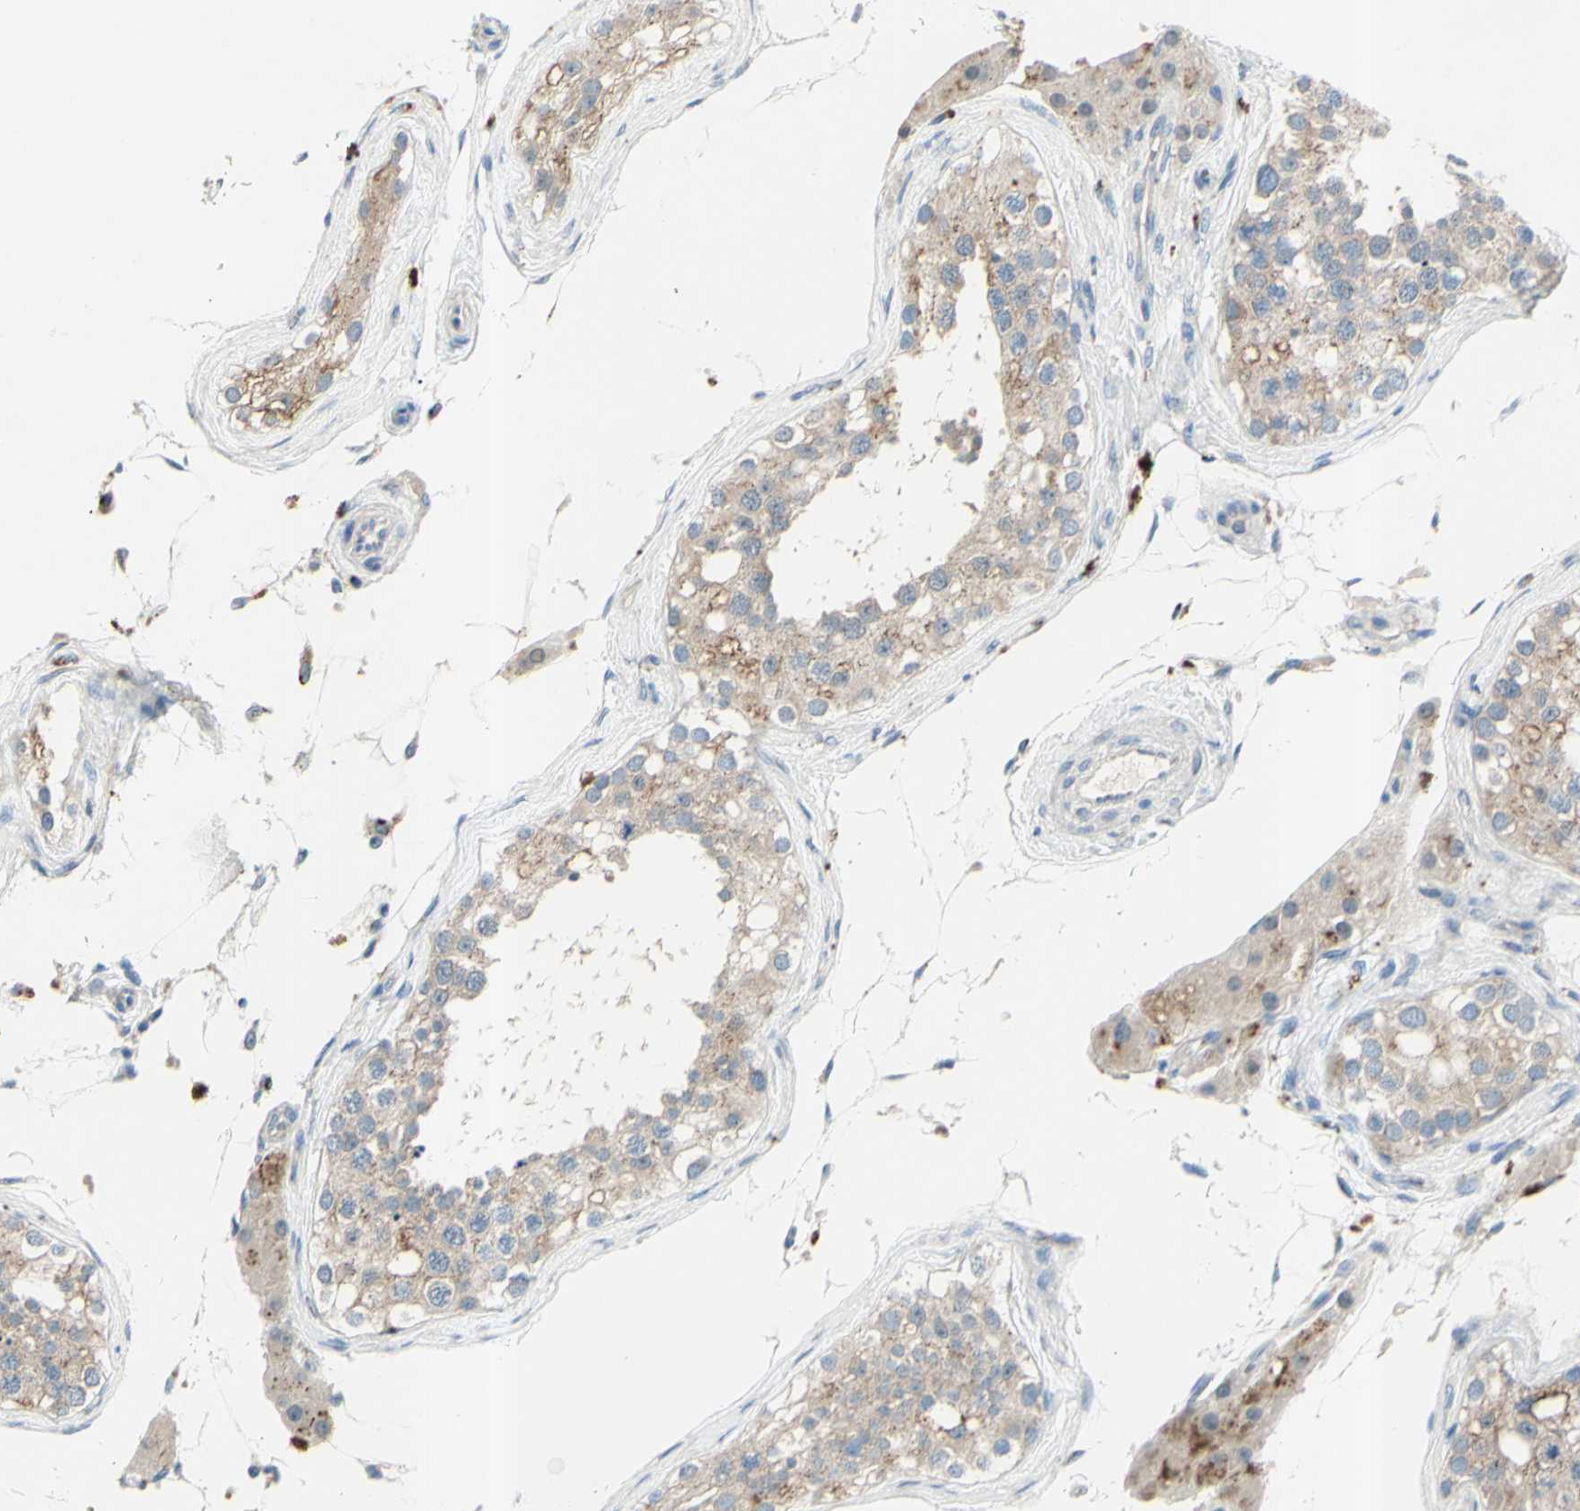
{"staining": {"intensity": "weak", "quantity": "<25%", "location": "cytoplasmic/membranous"}, "tissue": "testis", "cell_type": "Cells in seminiferous ducts", "image_type": "normal", "snomed": [{"axis": "morphology", "description": "Normal tissue, NOS"}, {"axis": "topography", "description": "Testis"}], "caption": "Micrograph shows no significant protein staining in cells in seminiferous ducts of normal testis.", "gene": "B4GALT1", "patient": {"sex": "male", "age": 68}}